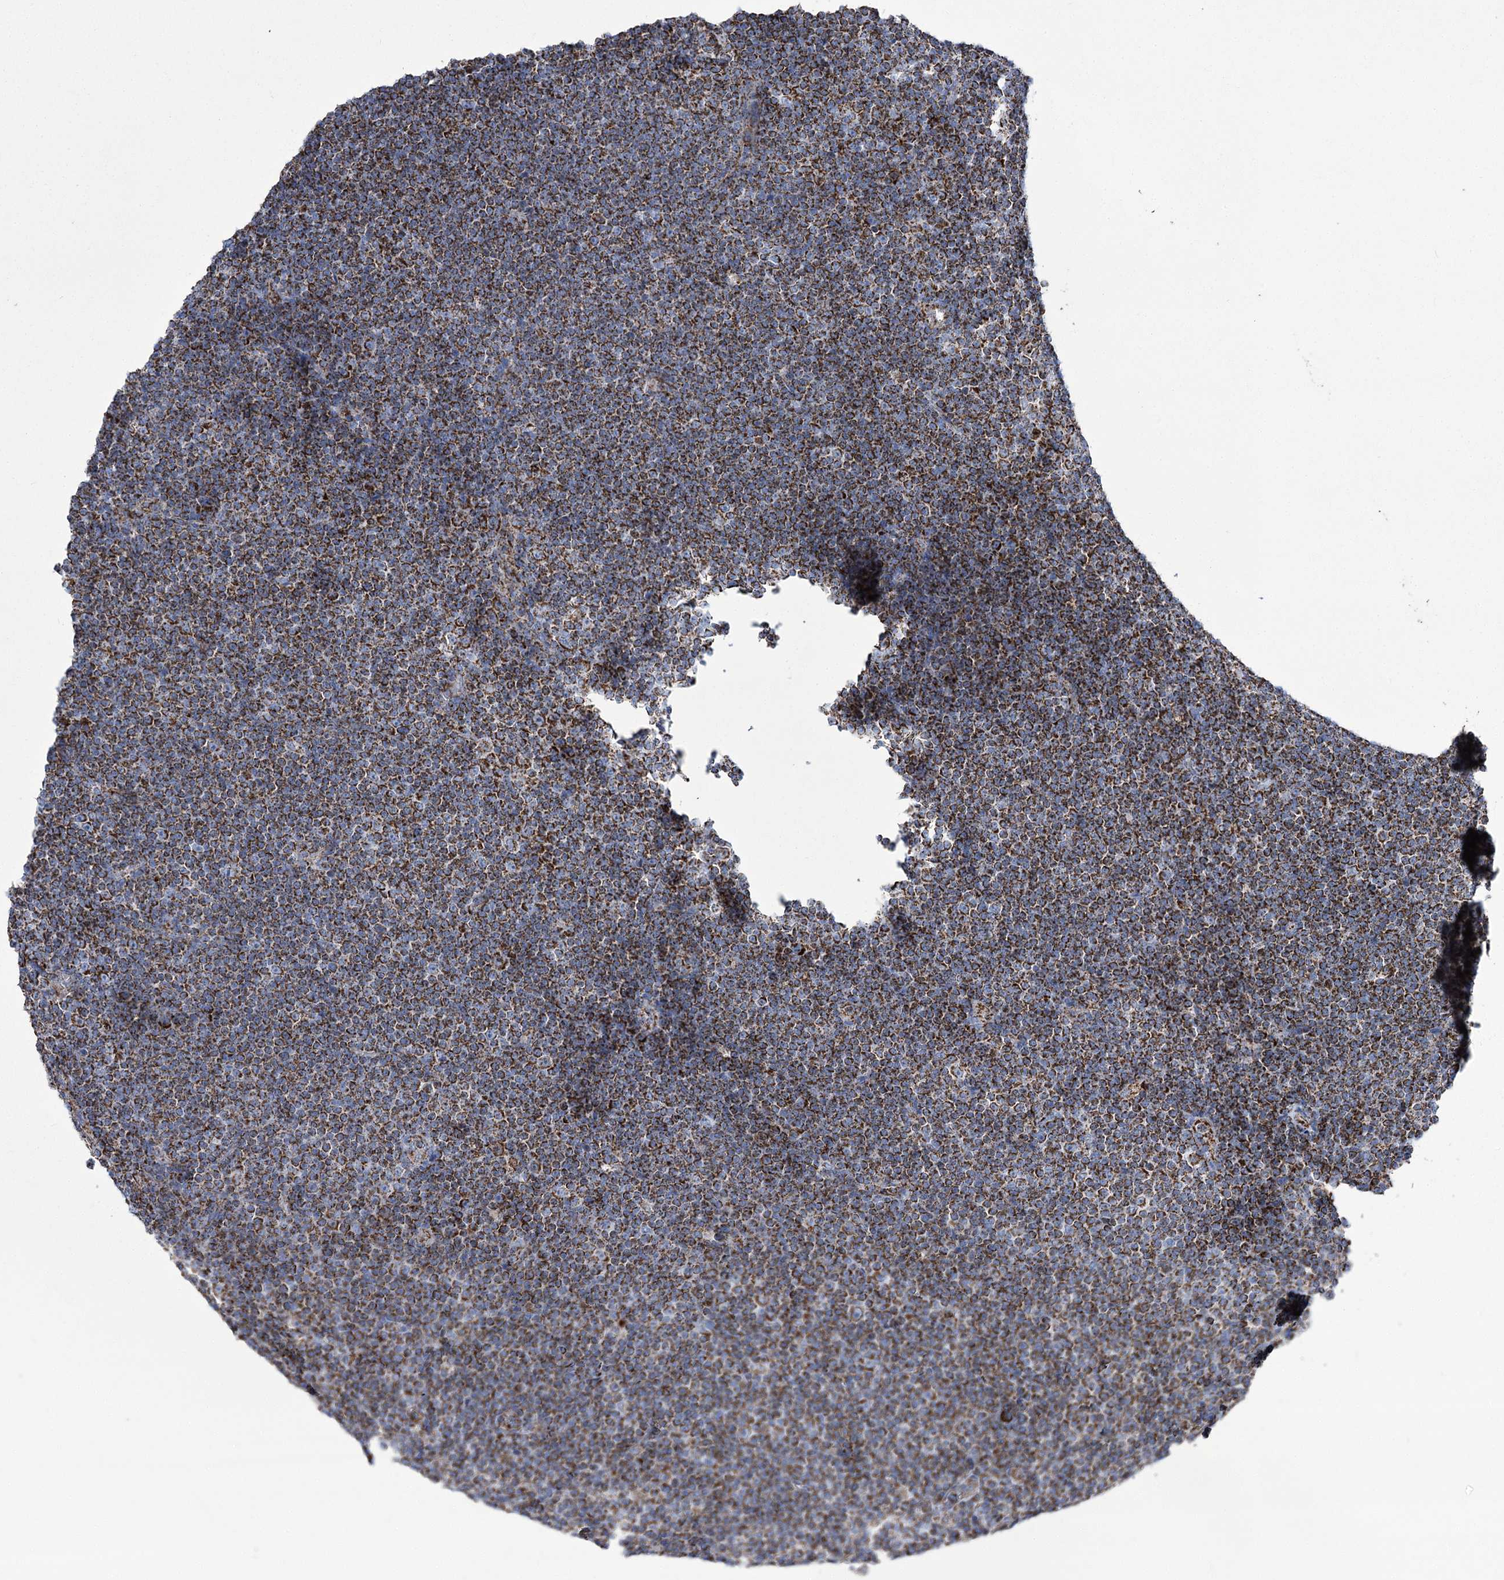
{"staining": {"intensity": "strong", "quantity": ">75%", "location": "cytoplasmic/membranous"}, "tissue": "lymphoma", "cell_type": "Tumor cells", "image_type": "cancer", "snomed": [{"axis": "morphology", "description": "Malignant lymphoma, non-Hodgkin's type, Low grade"}, {"axis": "topography", "description": "Lymph node"}], "caption": "An immunohistochemistry histopathology image of tumor tissue is shown. Protein staining in brown highlights strong cytoplasmic/membranous positivity in malignant lymphoma, non-Hodgkin's type (low-grade) within tumor cells. The protein is stained brown, and the nuclei are stained in blue (DAB (3,3'-diaminobenzidine) IHC with brightfield microscopy, high magnification).", "gene": "PDHB", "patient": {"sex": "female", "age": 67}}